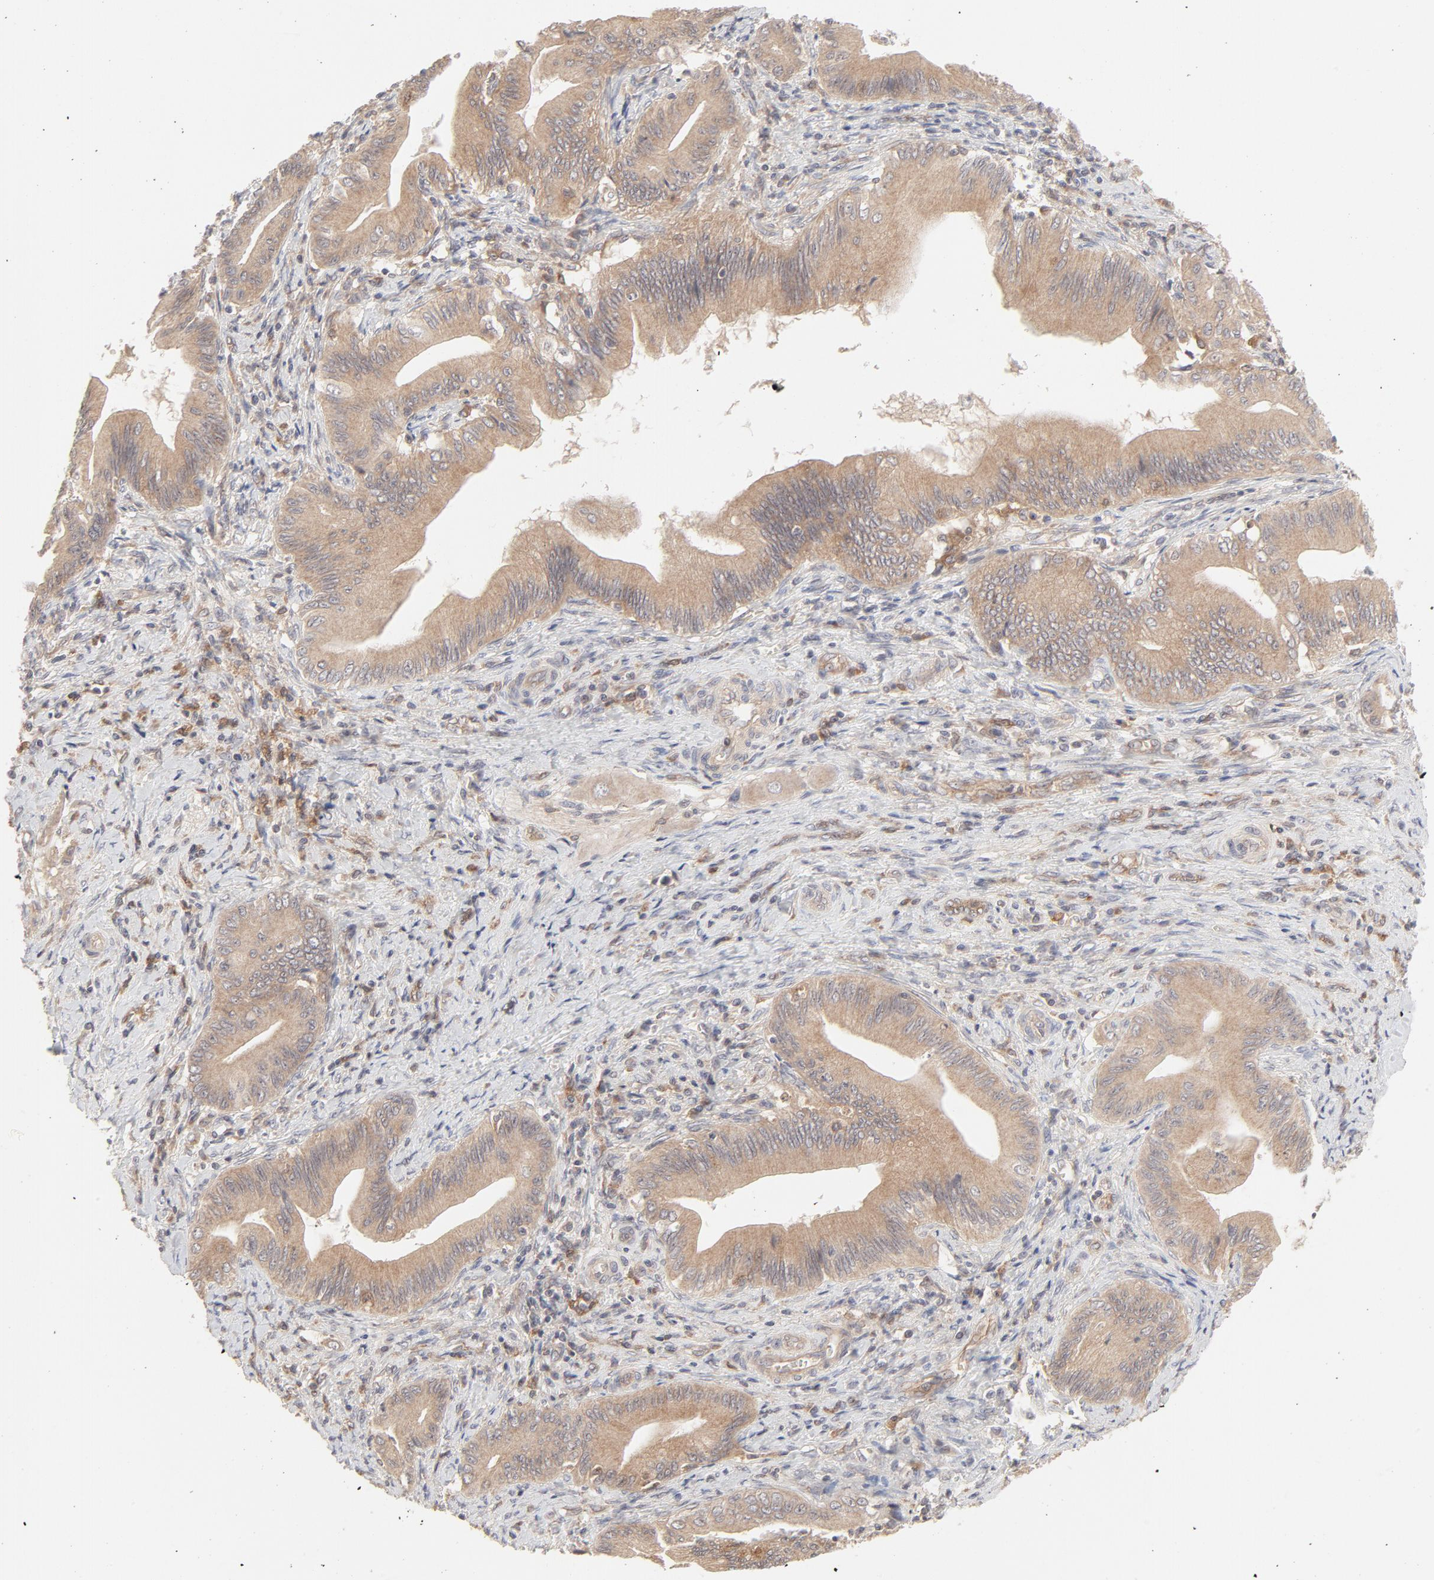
{"staining": {"intensity": "moderate", "quantity": ">75%", "location": "cytoplasmic/membranous"}, "tissue": "liver cancer", "cell_type": "Tumor cells", "image_type": "cancer", "snomed": [{"axis": "morphology", "description": "Cholangiocarcinoma"}, {"axis": "topography", "description": "Liver"}], "caption": "Brown immunohistochemical staining in liver cancer reveals moderate cytoplasmic/membranous positivity in about >75% of tumor cells.", "gene": "RAB5C", "patient": {"sex": "male", "age": 58}}